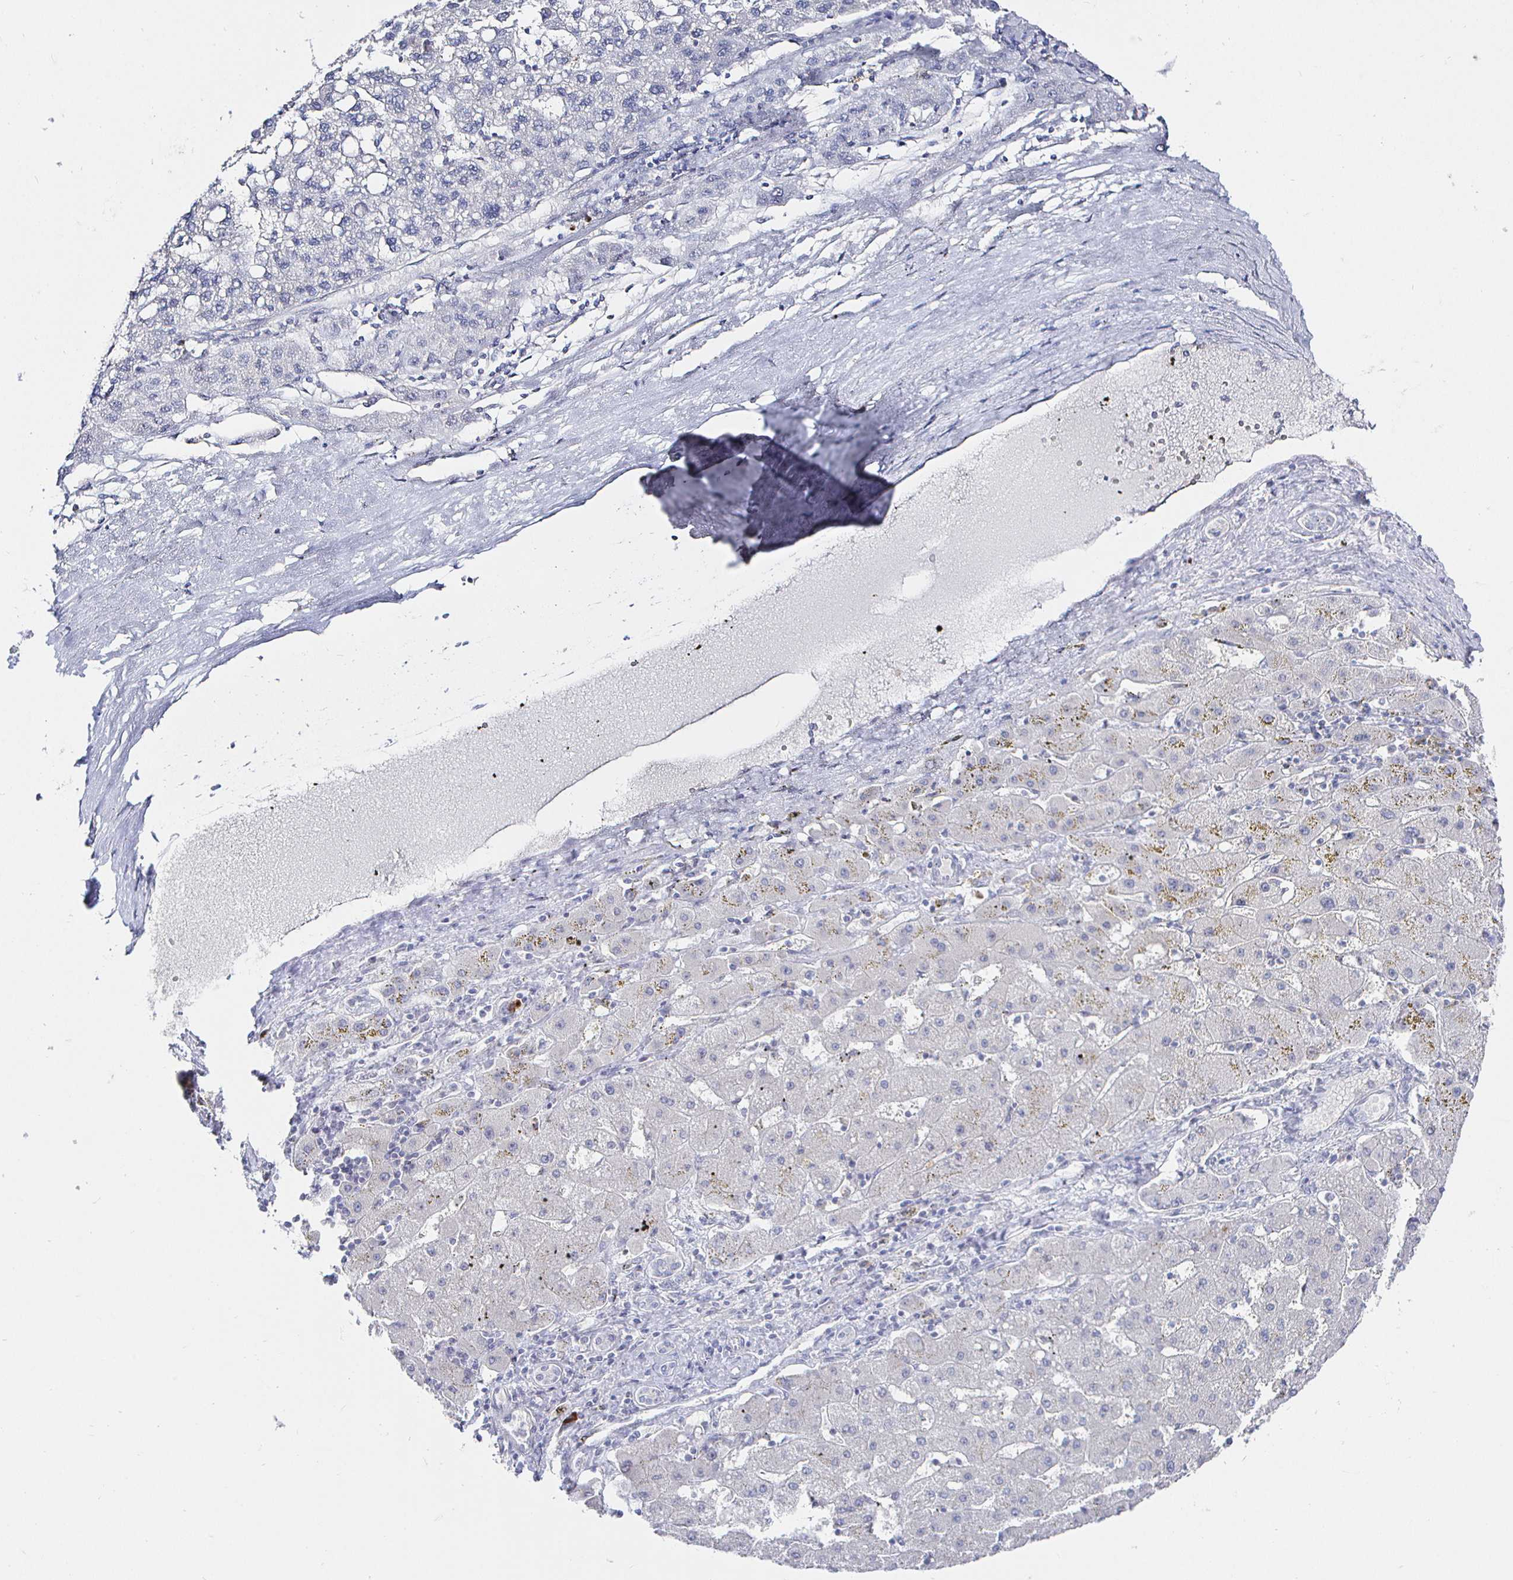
{"staining": {"intensity": "negative", "quantity": "none", "location": "none"}, "tissue": "liver cancer", "cell_type": "Tumor cells", "image_type": "cancer", "snomed": [{"axis": "morphology", "description": "Carcinoma, Hepatocellular, NOS"}, {"axis": "topography", "description": "Liver"}], "caption": "High magnification brightfield microscopy of liver cancer stained with DAB (brown) and counterstained with hematoxylin (blue): tumor cells show no significant expression. (Brightfield microscopy of DAB (3,3'-diaminobenzidine) IHC at high magnification).", "gene": "LRRC23", "patient": {"sex": "female", "age": 82}}